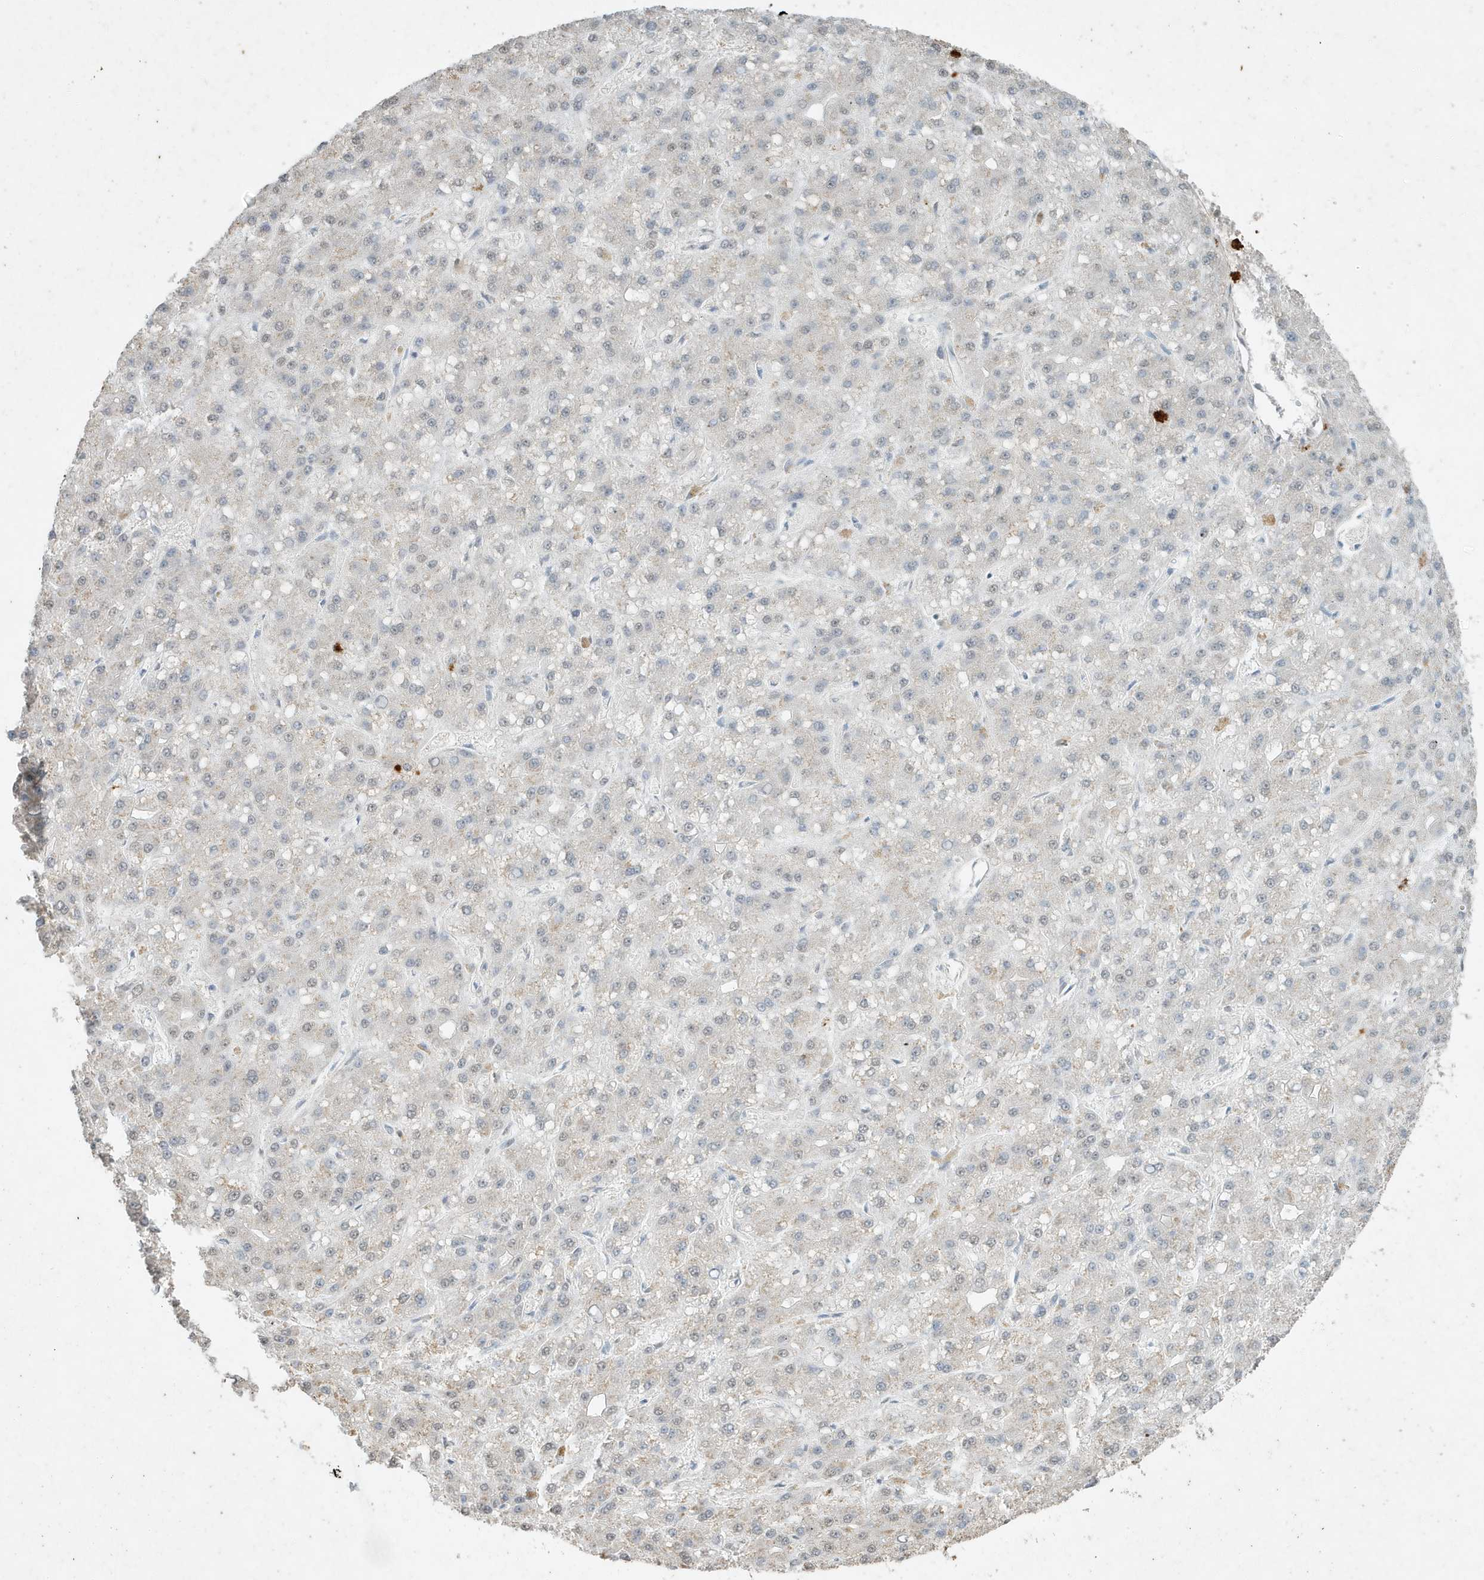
{"staining": {"intensity": "negative", "quantity": "none", "location": "none"}, "tissue": "liver cancer", "cell_type": "Tumor cells", "image_type": "cancer", "snomed": [{"axis": "morphology", "description": "Carcinoma, Hepatocellular, NOS"}, {"axis": "topography", "description": "Liver"}], "caption": "Immunohistochemistry of liver cancer (hepatocellular carcinoma) displays no expression in tumor cells. (DAB (3,3'-diaminobenzidine) immunohistochemistry, high magnification).", "gene": "DEFA1", "patient": {"sex": "male", "age": 67}}